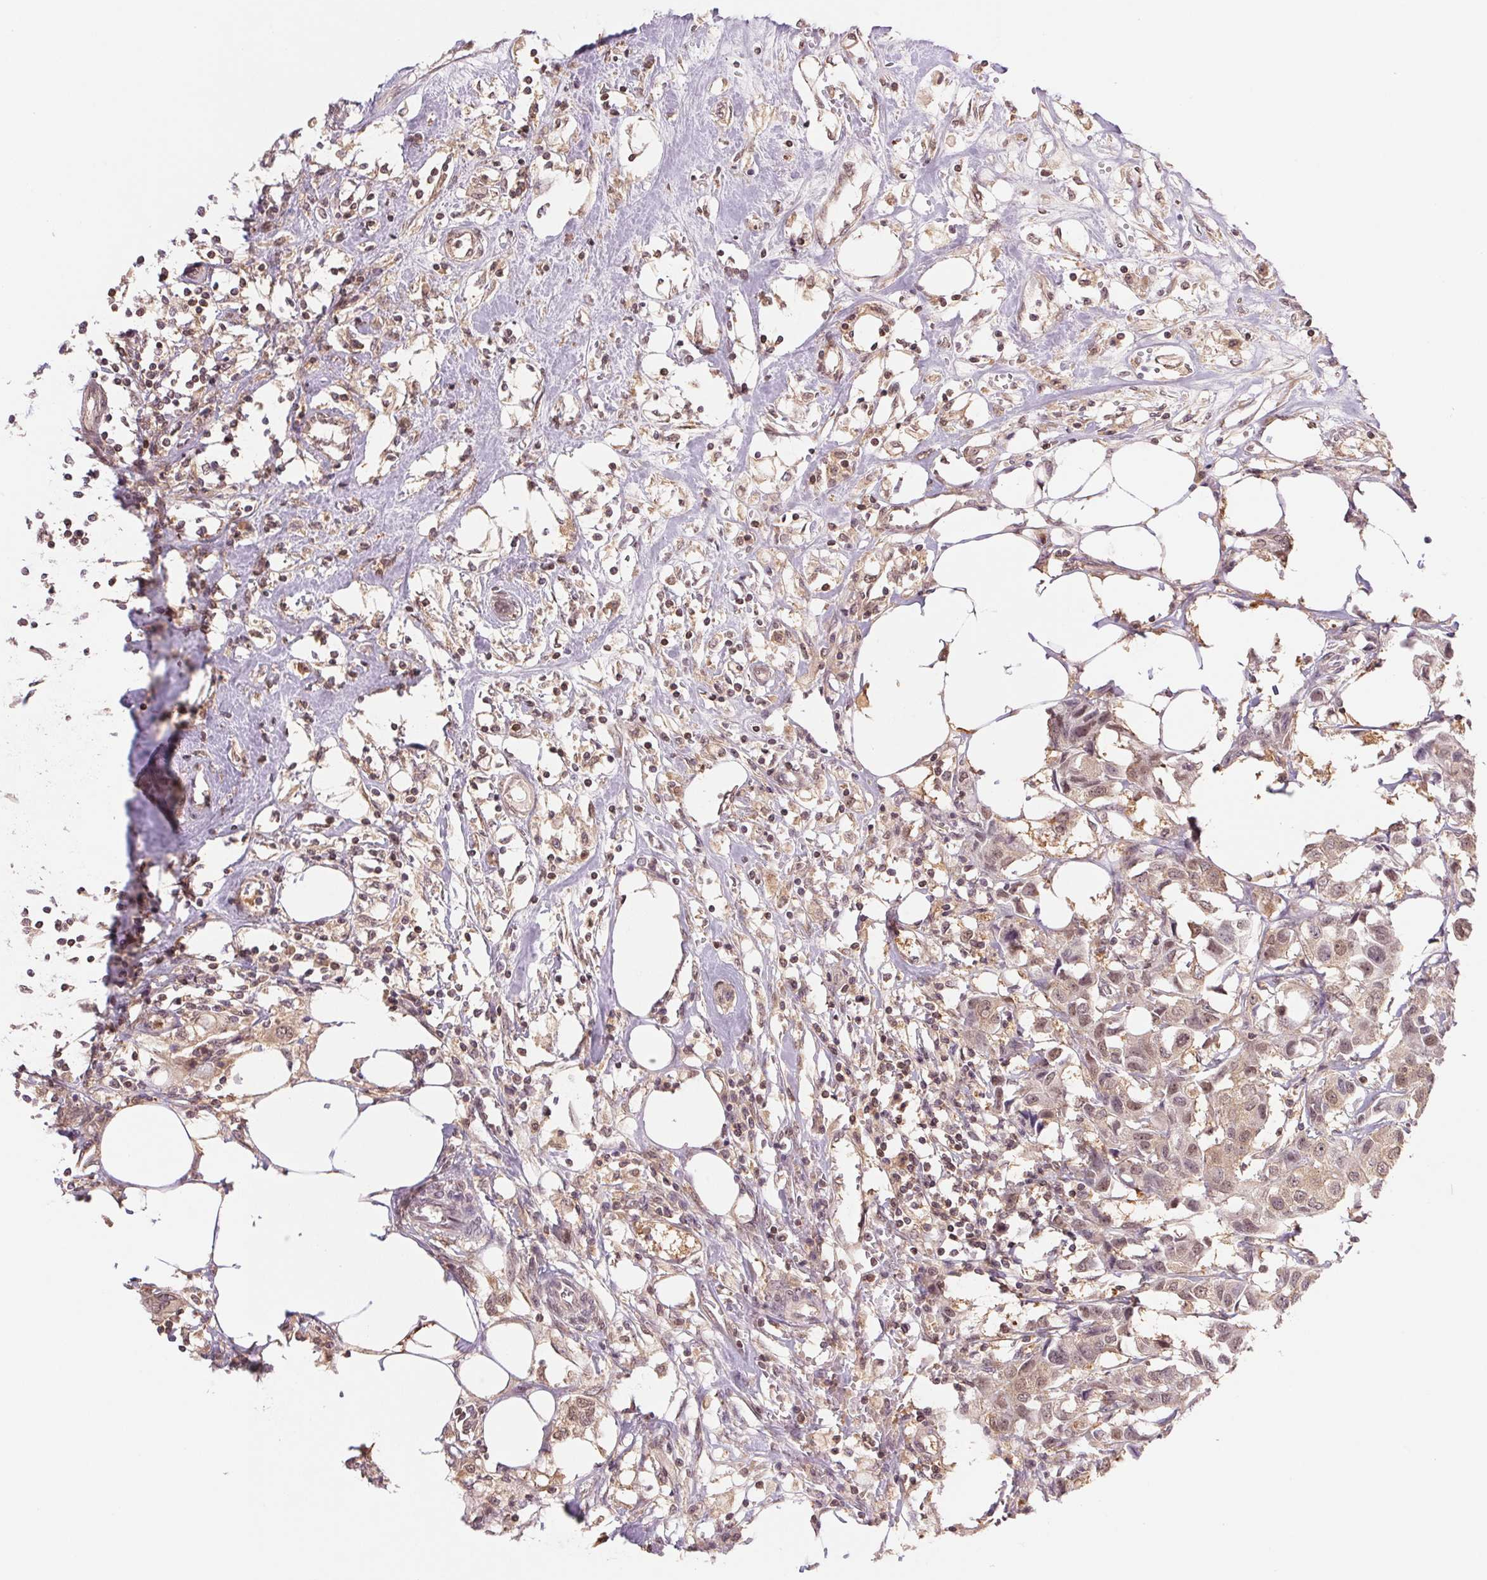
{"staining": {"intensity": "weak", "quantity": ">75%", "location": "cytoplasmic/membranous"}, "tissue": "breast cancer", "cell_type": "Tumor cells", "image_type": "cancer", "snomed": [{"axis": "morphology", "description": "Duct carcinoma"}, {"axis": "topography", "description": "Breast"}], "caption": "Protein positivity by immunohistochemistry (IHC) displays weak cytoplasmic/membranous expression in approximately >75% of tumor cells in breast invasive ductal carcinoma.", "gene": "CDC123", "patient": {"sex": "female", "age": 80}}